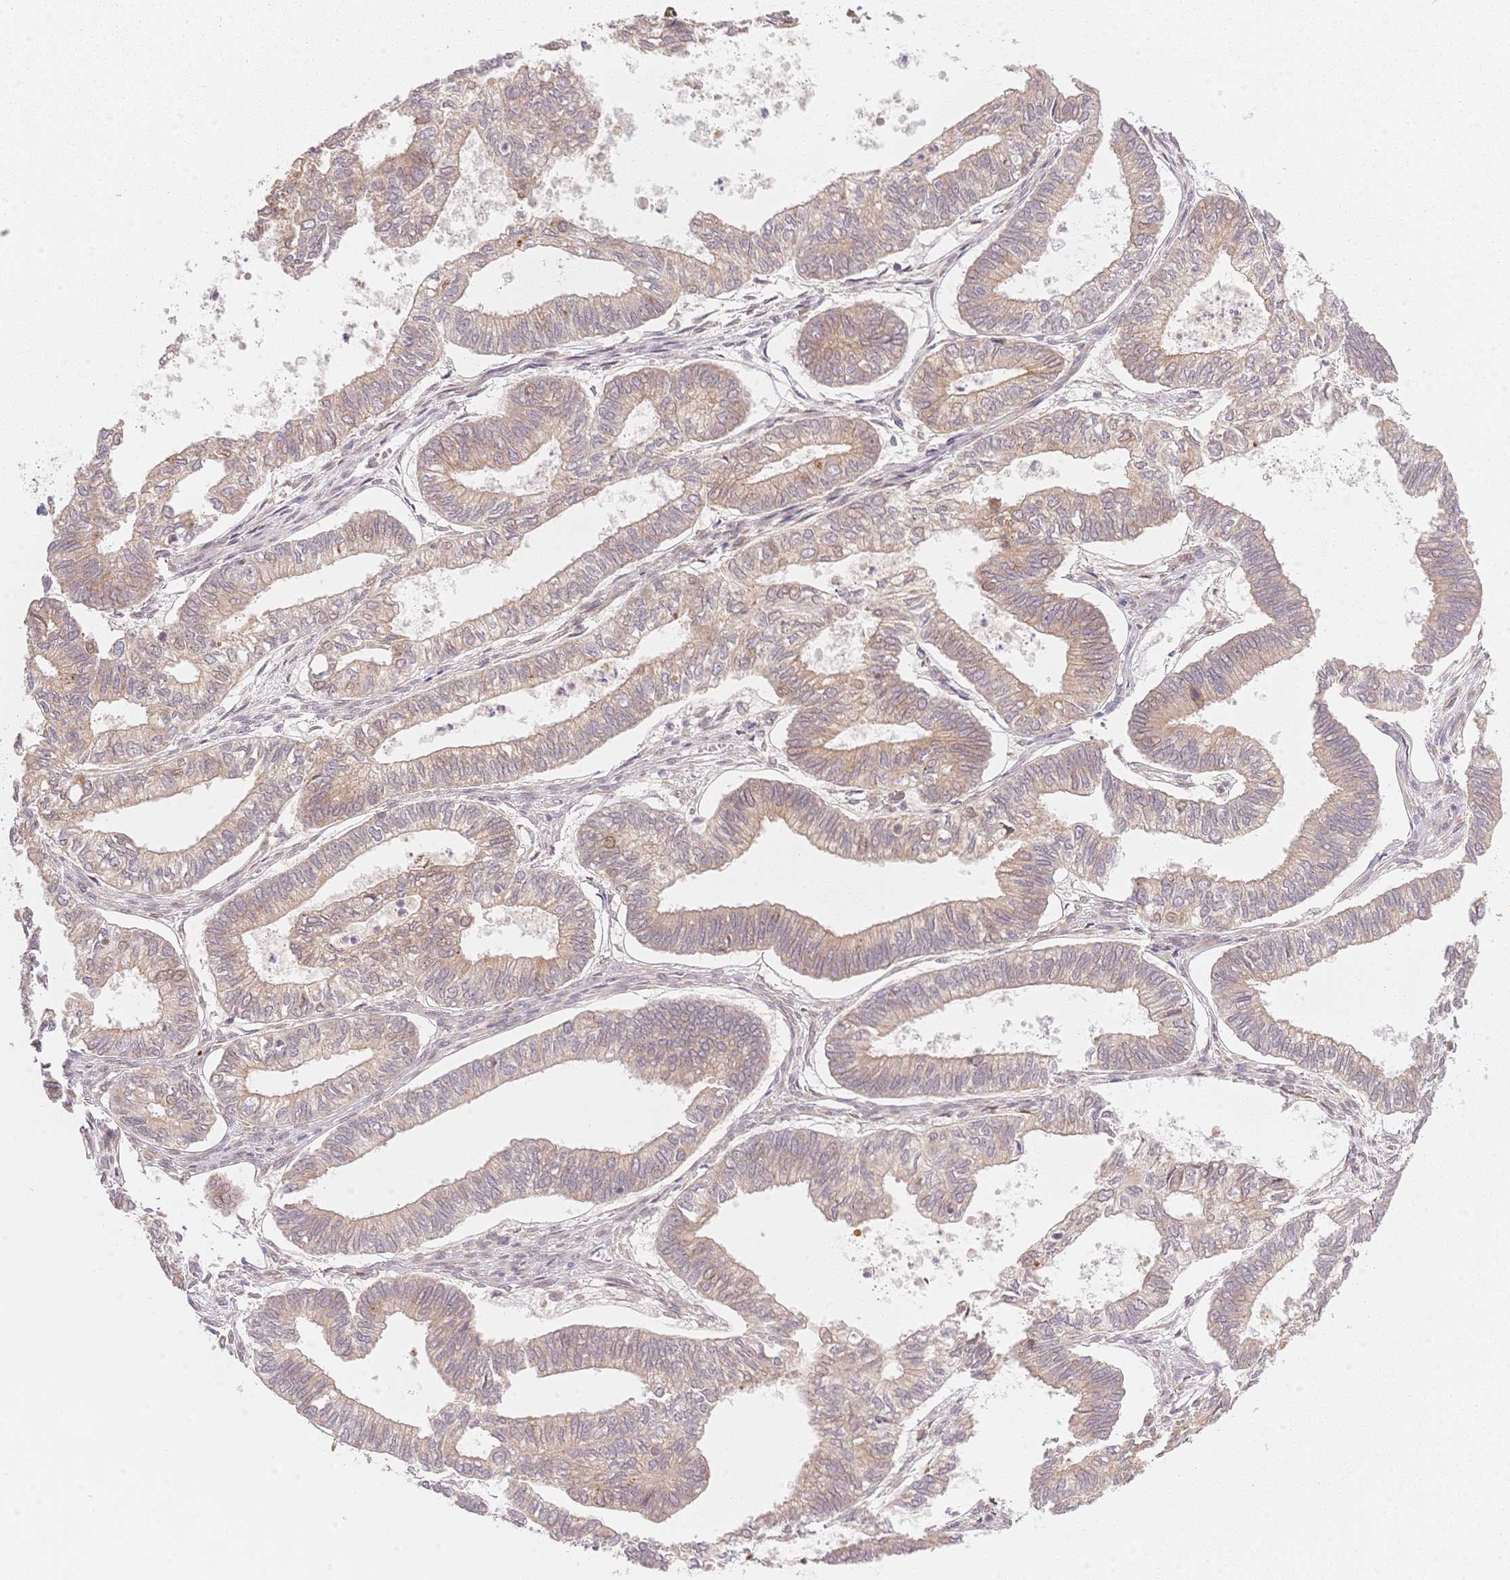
{"staining": {"intensity": "weak", "quantity": ">75%", "location": "cytoplasmic/membranous"}, "tissue": "ovarian cancer", "cell_type": "Tumor cells", "image_type": "cancer", "snomed": [{"axis": "morphology", "description": "Carcinoma, endometroid"}, {"axis": "topography", "description": "Ovary"}], "caption": "Ovarian endometroid carcinoma stained with a brown dye displays weak cytoplasmic/membranous positive positivity in approximately >75% of tumor cells.", "gene": "STK39", "patient": {"sex": "female", "age": 64}}